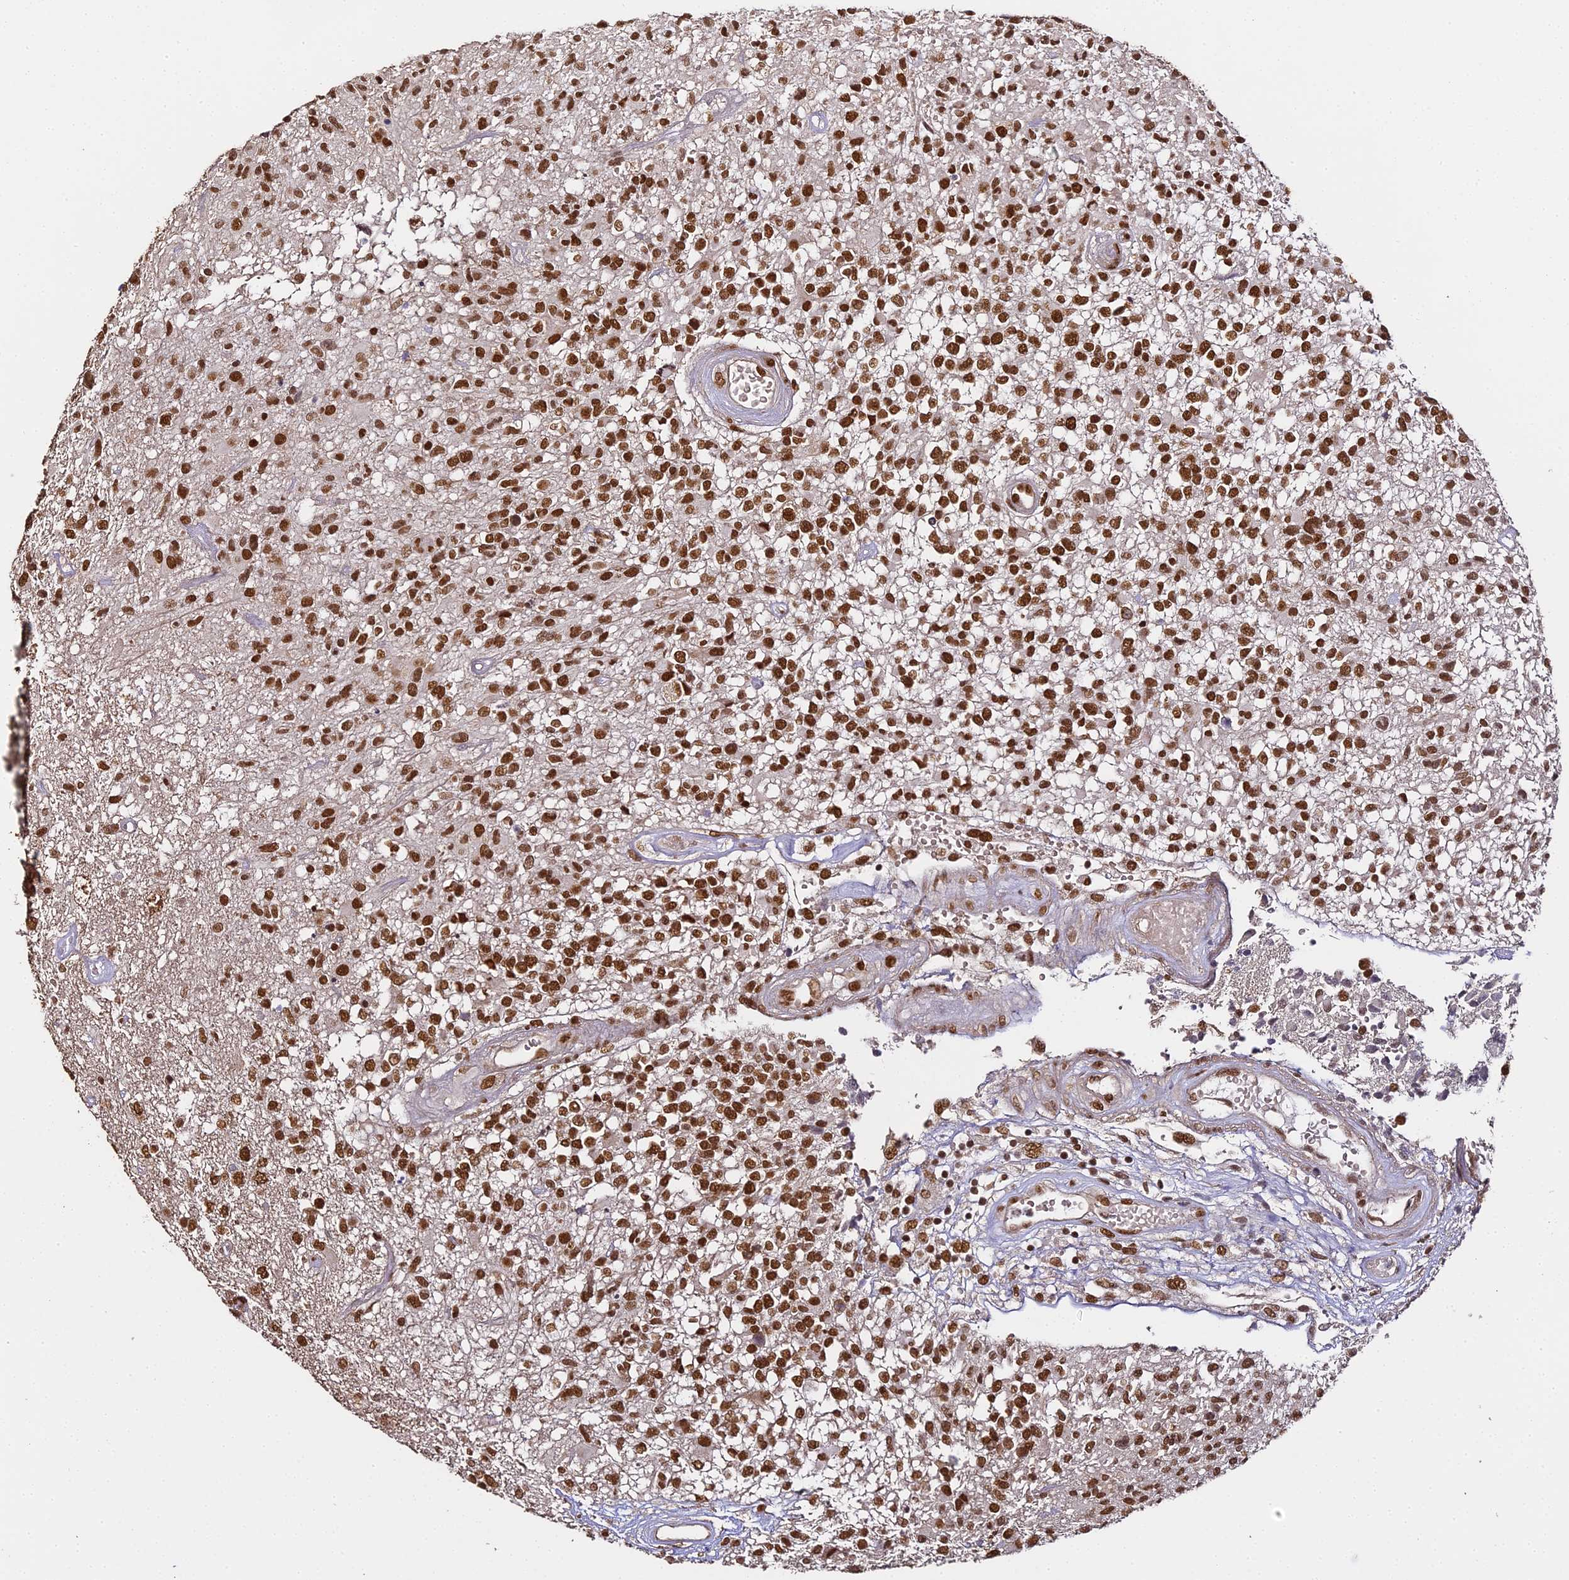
{"staining": {"intensity": "strong", "quantity": ">75%", "location": "nuclear"}, "tissue": "glioma", "cell_type": "Tumor cells", "image_type": "cancer", "snomed": [{"axis": "morphology", "description": "Glioma, malignant, High grade"}, {"axis": "morphology", "description": "Glioblastoma, NOS"}, {"axis": "topography", "description": "Brain"}], "caption": "The image displays immunohistochemical staining of glioblastoma. There is strong nuclear staining is identified in approximately >75% of tumor cells.", "gene": "HNRNPA1", "patient": {"sex": "male", "age": 60}}